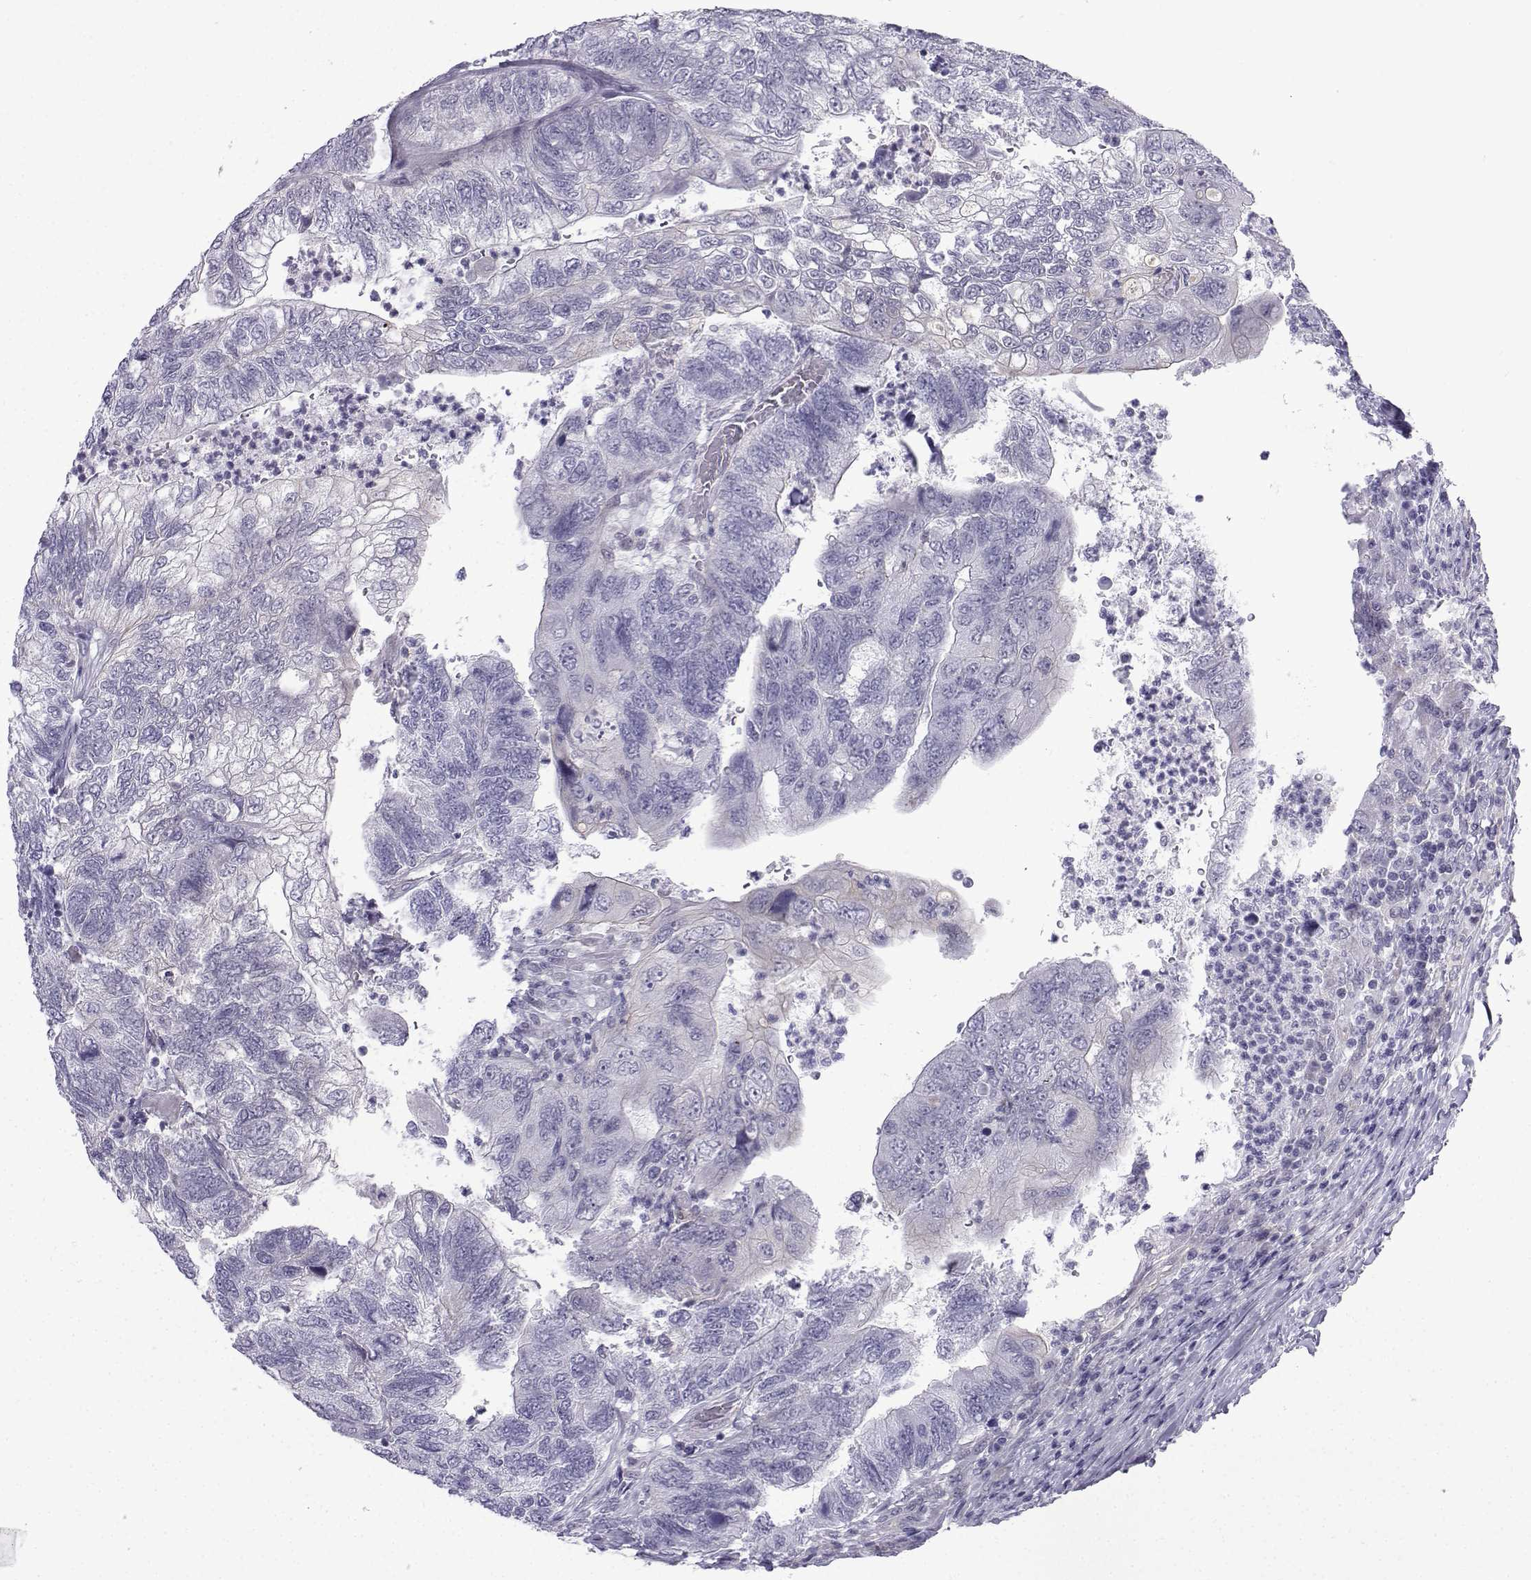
{"staining": {"intensity": "negative", "quantity": "none", "location": "none"}, "tissue": "colorectal cancer", "cell_type": "Tumor cells", "image_type": "cancer", "snomed": [{"axis": "morphology", "description": "Adenocarcinoma, NOS"}, {"axis": "topography", "description": "Colon"}], "caption": "Tumor cells are negative for protein expression in human adenocarcinoma (colorectal).", "gene": "CFAP53", "patient": {"sex": "female", "age": 67}}